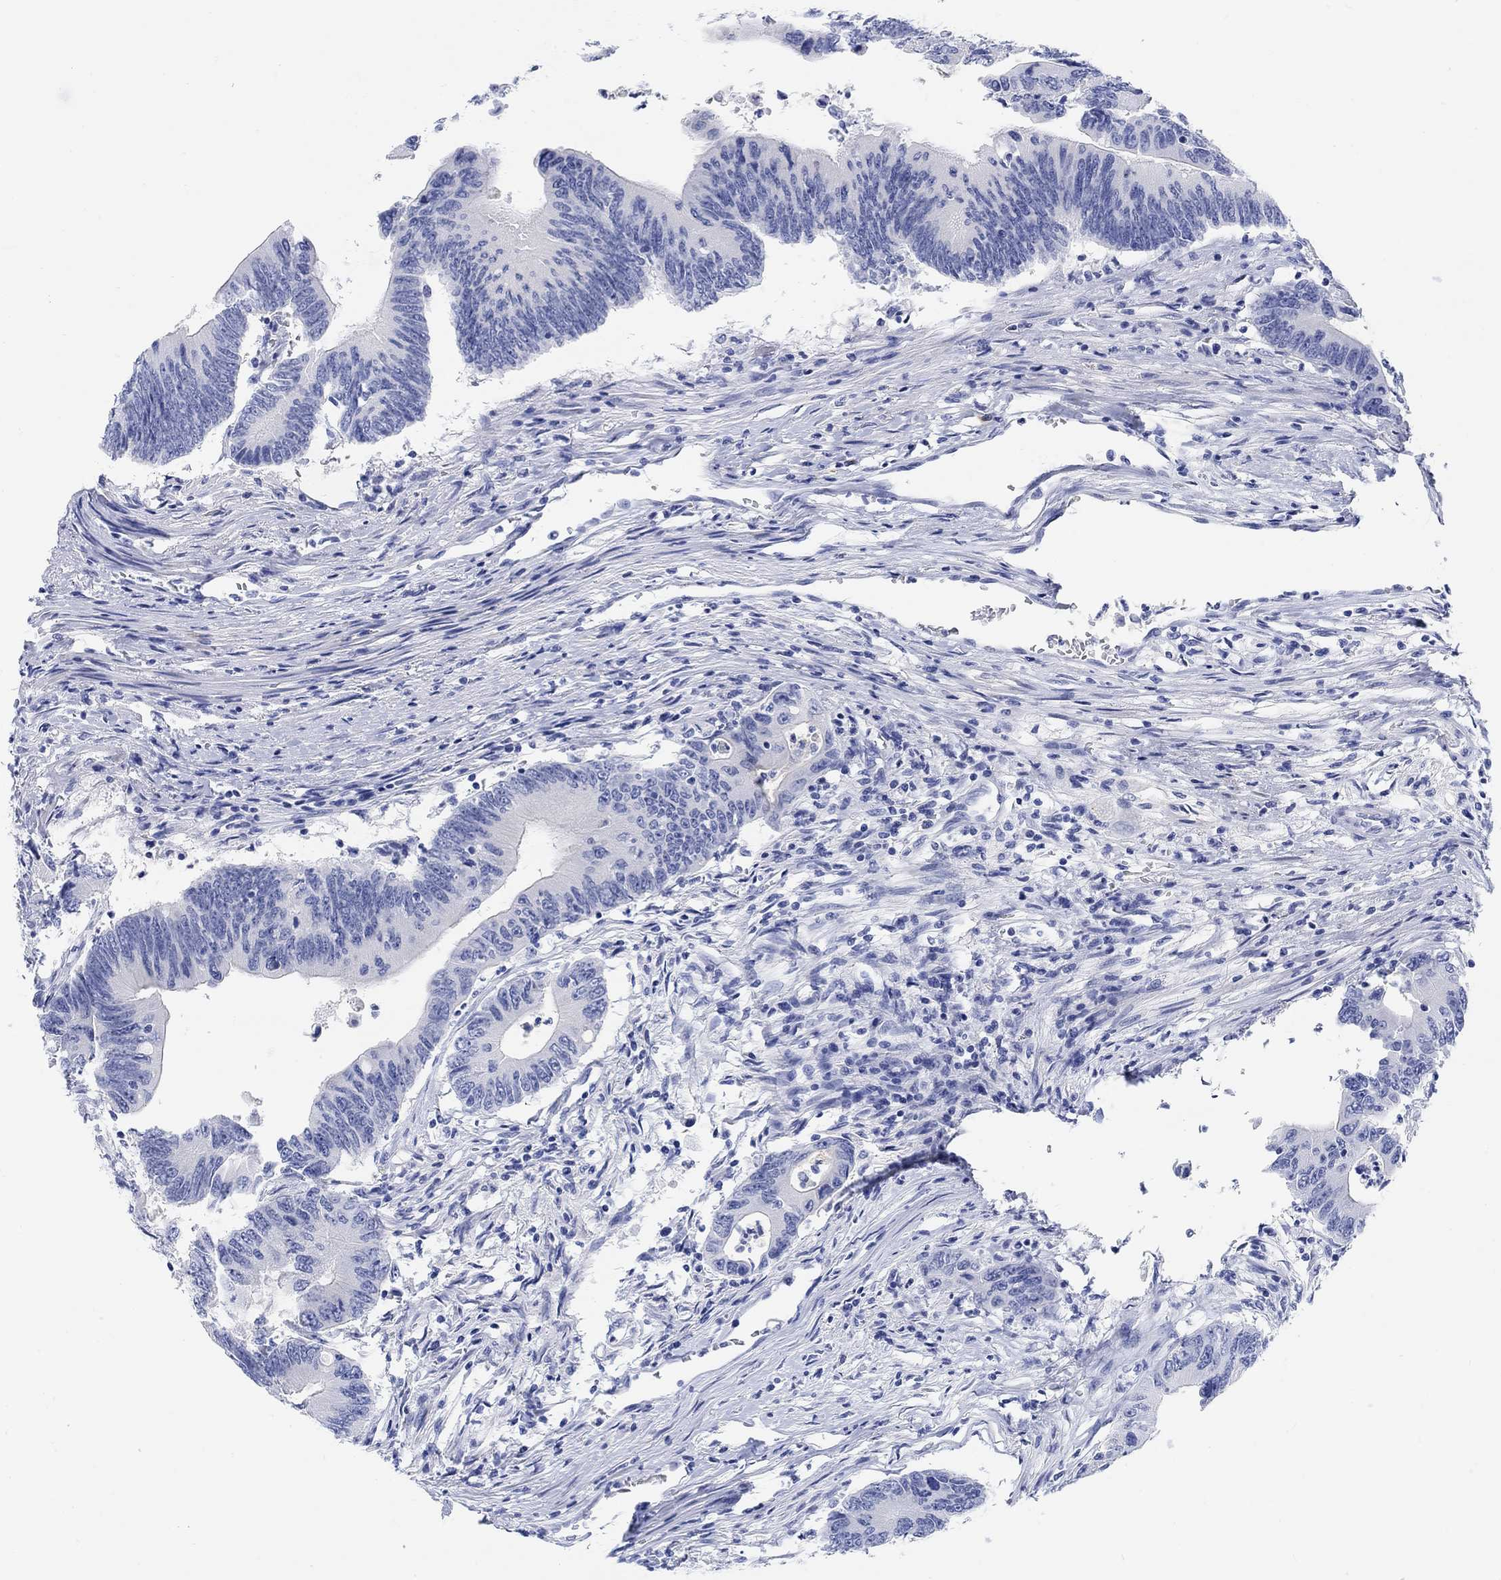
{"staining": {"intensity": "negative", "quantity": "none", "location": "none"}, "tissue": "colorectal cancer", "cell_type": "Tumor cells", "image_type": "cancer", "snomed": [{"axis": "morphology", "description": "Adenocarcinoma, NOS"}, {"axis": "topography", "description": "Colon"}], "caption": "Immunohistochemistry photomicrograph of colorectal adenocarcinoma stained for a protein (brown), which reveals no positivity in tumor cells.", "gene": "XIRP2", "patient": {"sex": "female", "age": 90}}